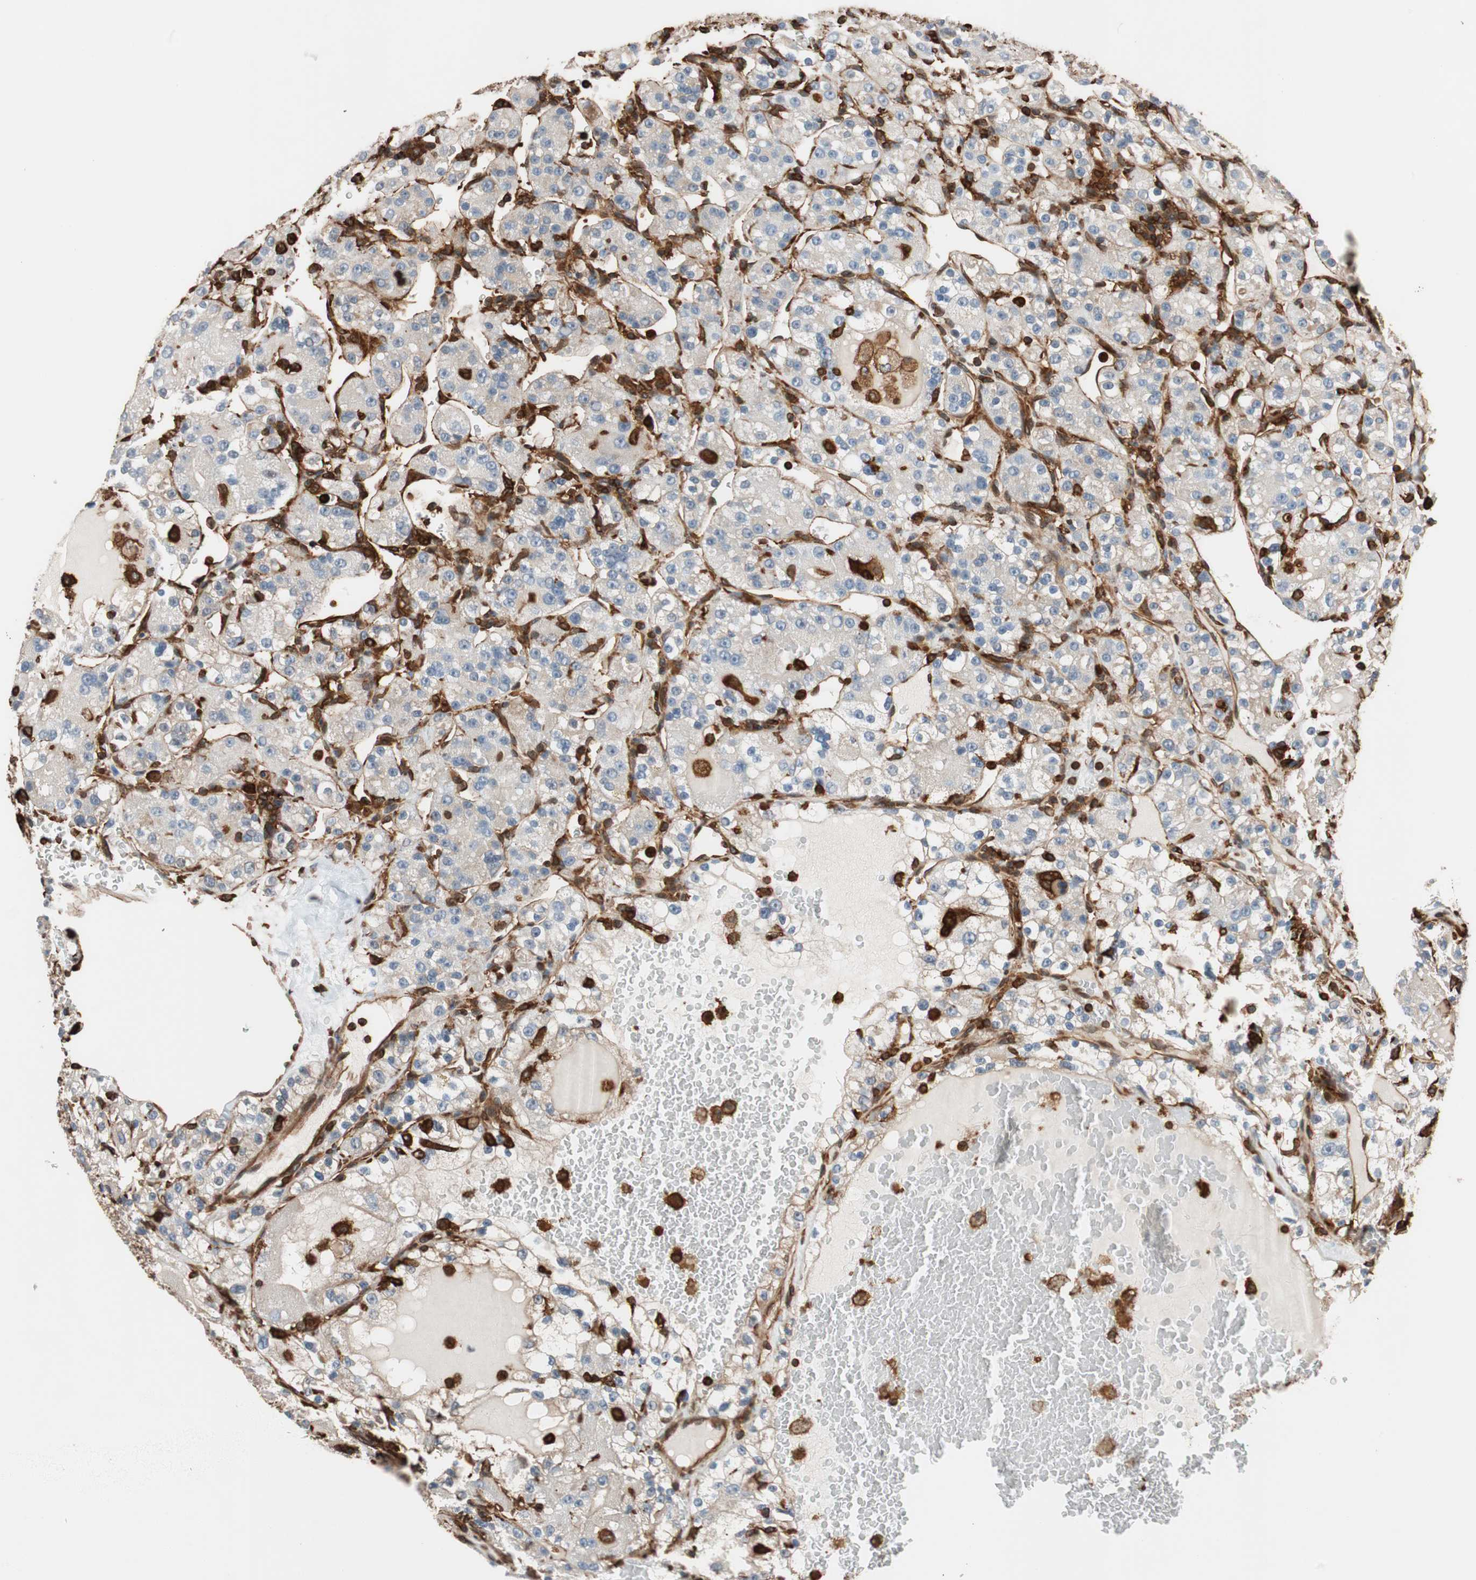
{"staining": {"intensity": "weak", "quantity": ">75%", "location": "cytoplasmic/membranous"}, "tissue": "renal cancer", "cell_type": "Tumor cells", "image_type": "cancer", "snomed": [{"axis": "morphology", "description": "Normal tissue, NOS"}, {"axis": "morphology", "description": "Adenocarcinoma, NOS"}, {"axis": "topography", "description": "Kidney"}], "caption": "A low amount of weak cytoplasmic/membranous expression is seen in about >75% of tumor cells in adenocarcinoma (renal) tissue. The staining was performed using DAB (3,3'-diaminobenzidine) to visualize the protein expression in brown, while the nuclei were stained in blue with hematoxylin (Magnification: 20x).", "gene": "VASP", "patient": {"sex": "male", "age": 61}}